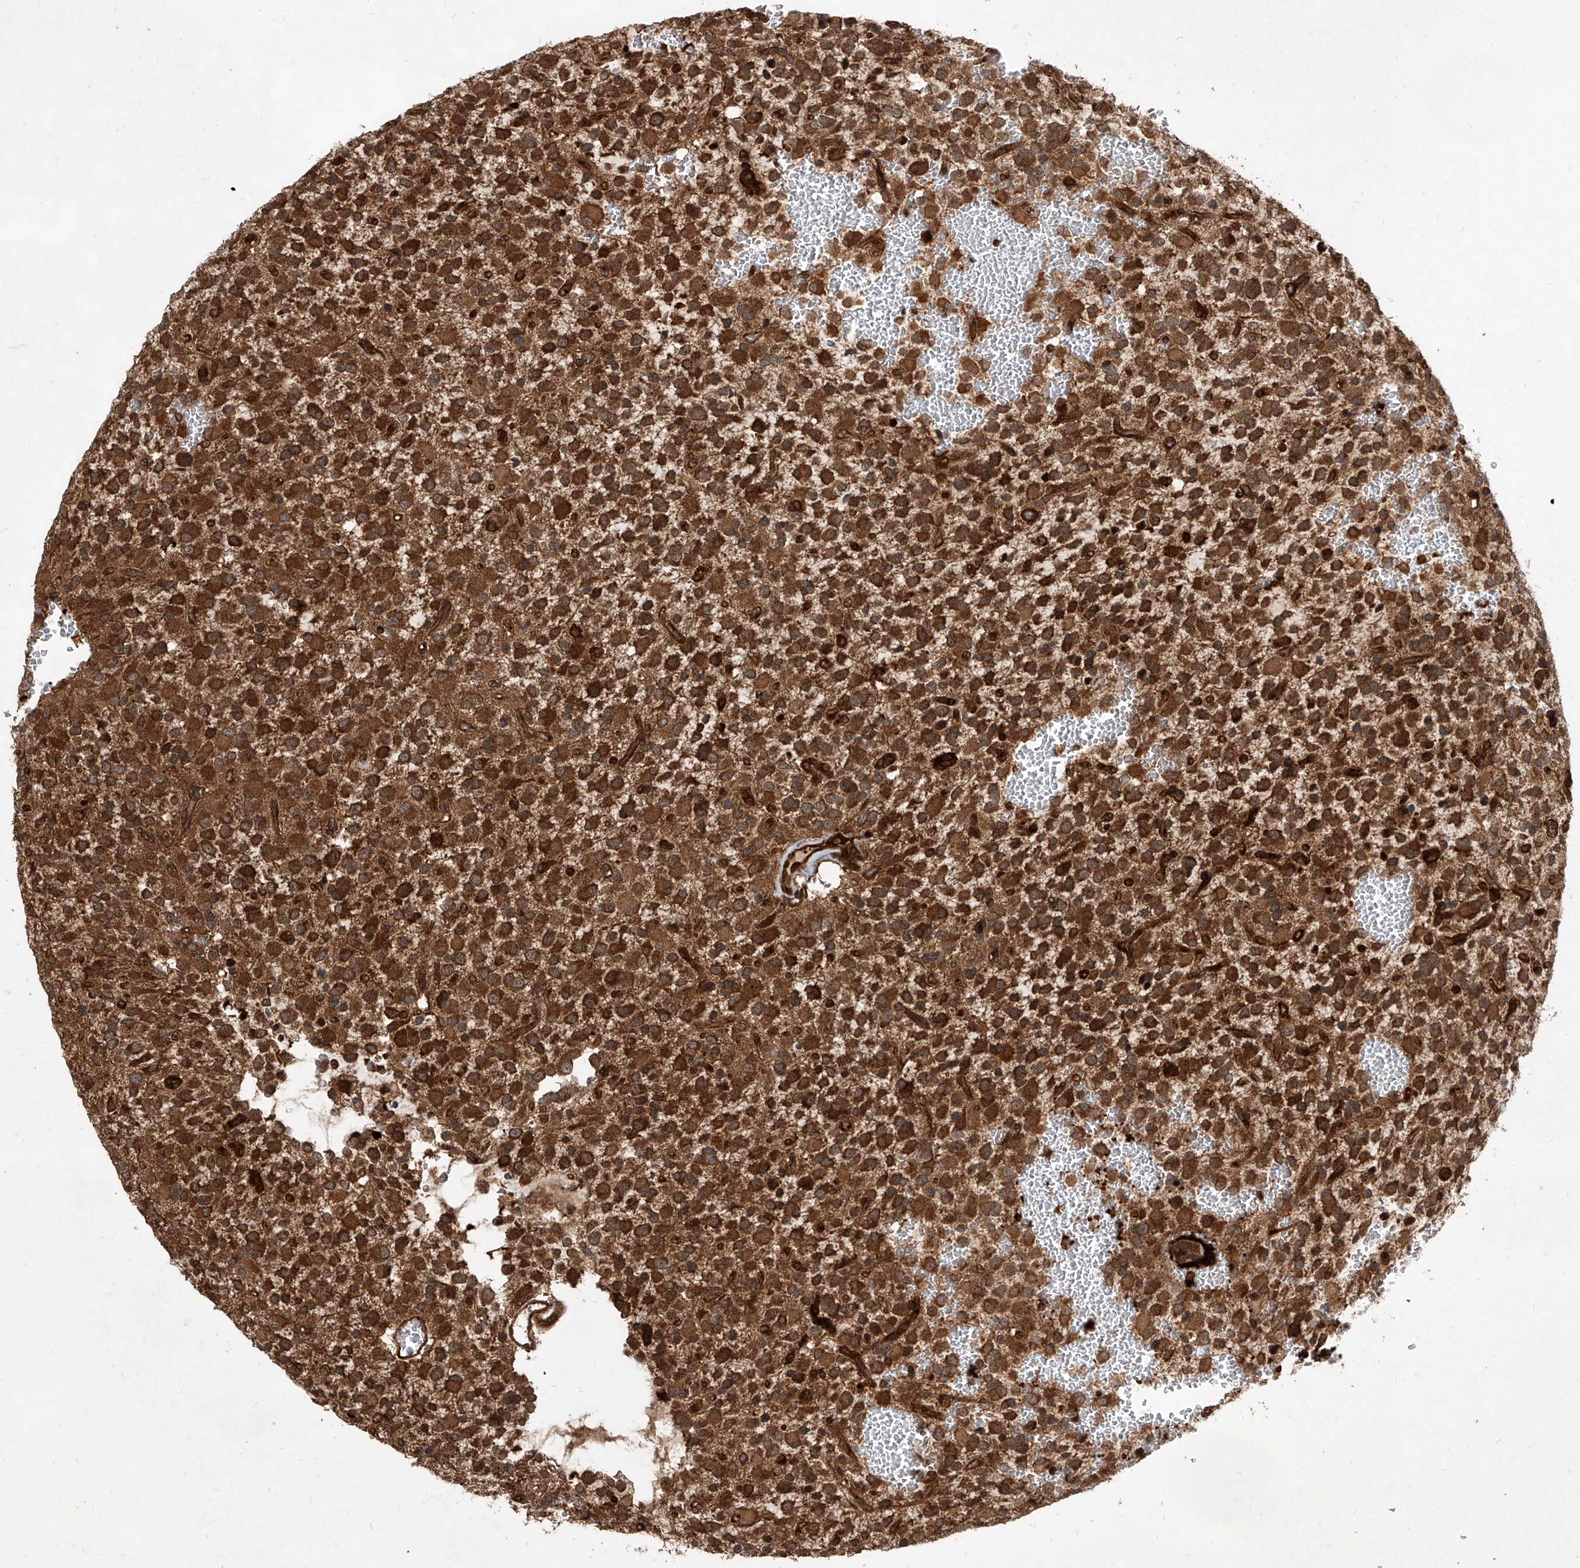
{"staining": {"intensity": "strong", "quantity": ">75%", "location": "cytoplasmic/membranous"}, "tissue": "glioma", "cell_type": "Tumor cells", "image_type": "cancer", "snomed": [{"axis": "morphology", "description": "Glioma, malignant, High grade"}, {"axis": "topography", "description": "Brain"}], "caption": "The micrograph demonstrates a brown stain indicating the presence of a protein in the cytoplasmic/membranous of tumor cells in glioma.", "gene": "MAGED2", "patient": {"sex": "male", "age": 34}}